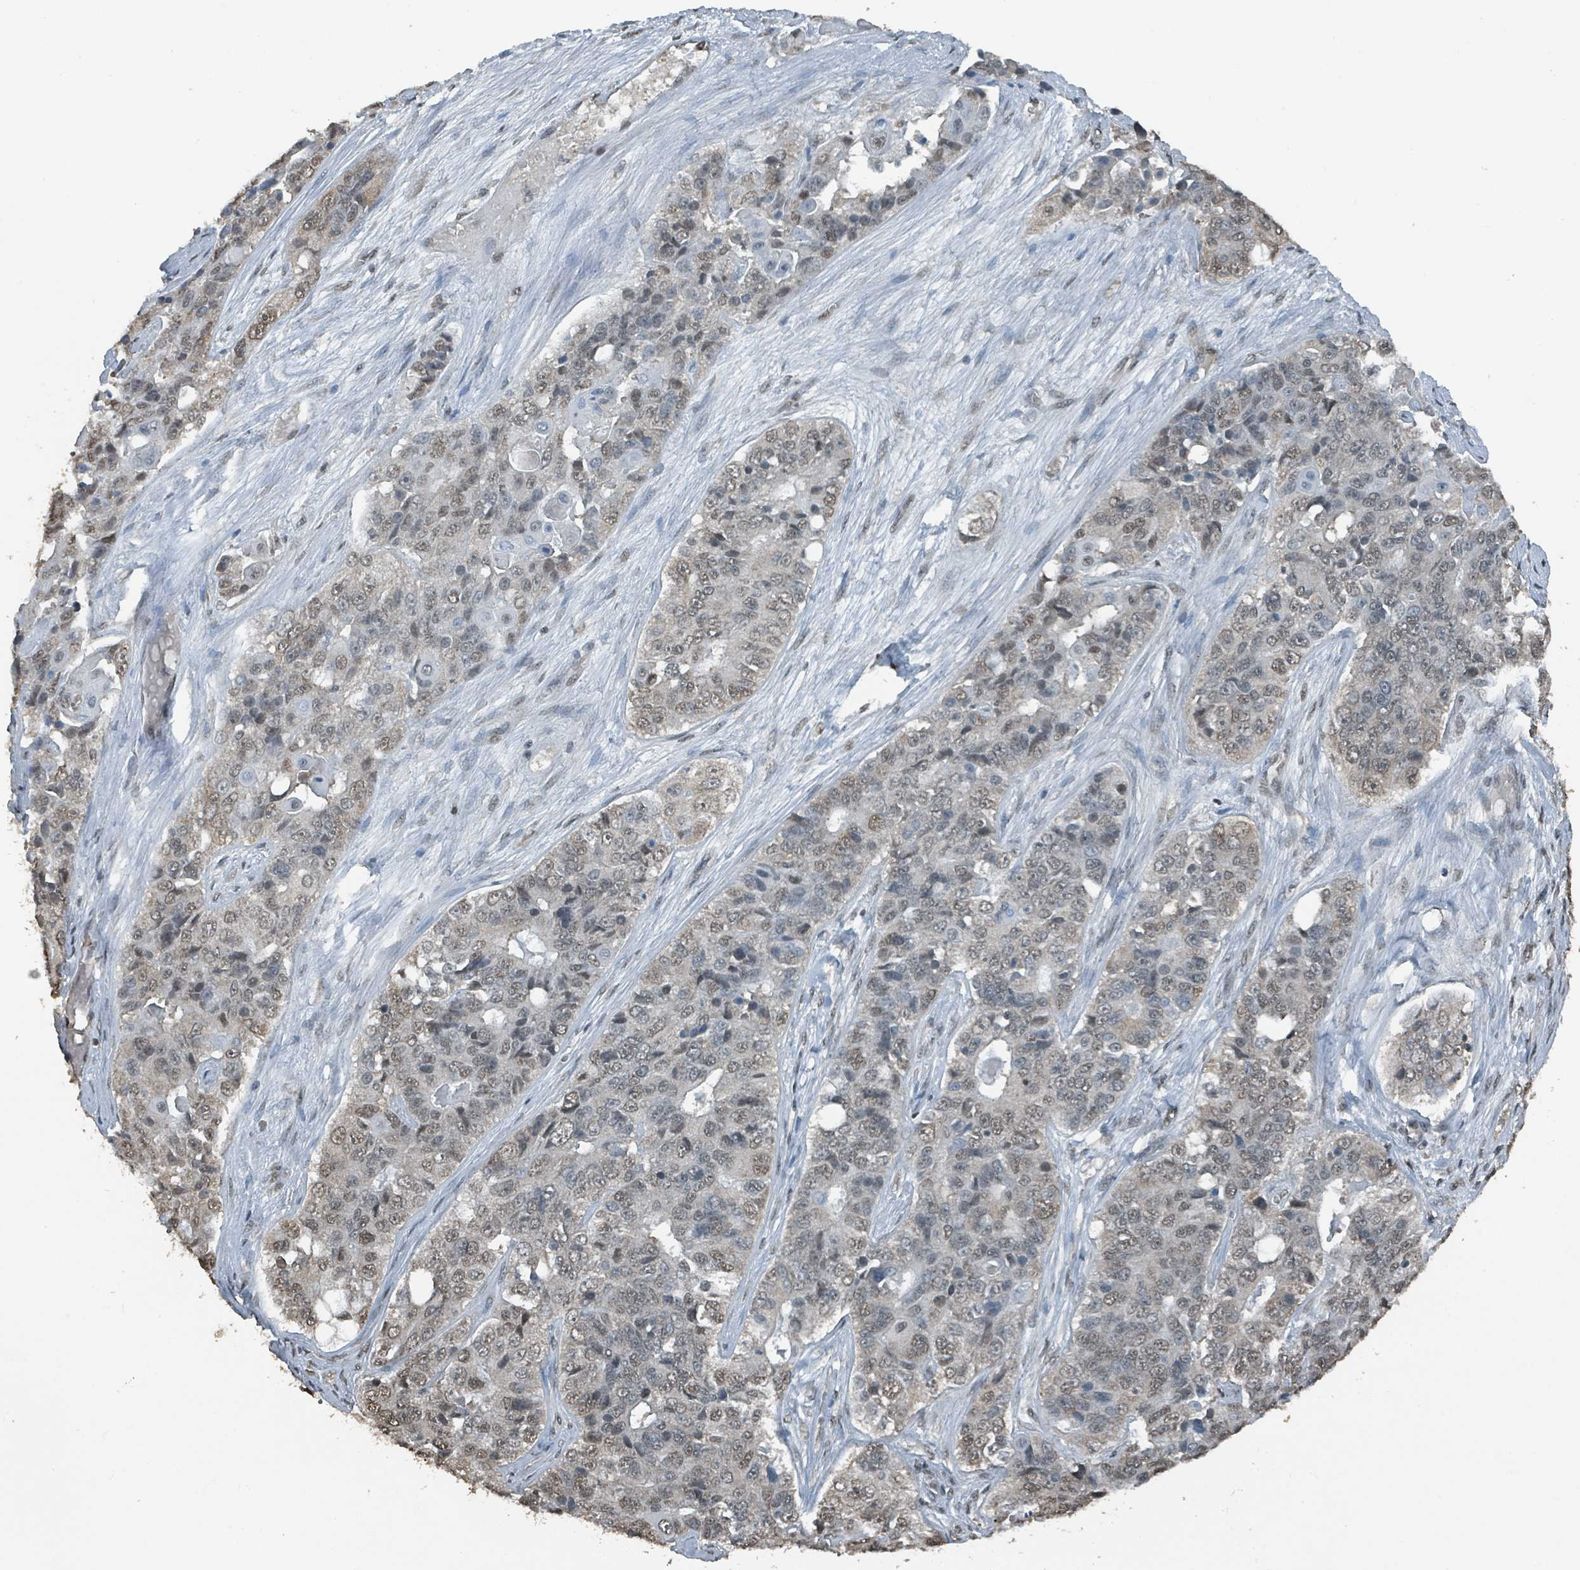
{"staining": {"intensity": "moderate", "quantity": "<25%", "location": "nuclear"}, "tissue": "ovarian cancer", "cell_type": "Tumor cells", "image_type": "cancer", "snomed": [{"axis": "morphology", "description": "Carcinoma, endometroid"}, {"axis": "topography", "description": "Ovary"}], "caption": "Brown immunohistochemical staining in ovarian cancer (endometroid carcinoma) exhibits moderate nuclear positivity in approximately <25% of tumor cells.", "gene": "PHIP", "patient": {"sex": "female", "age": 51}}